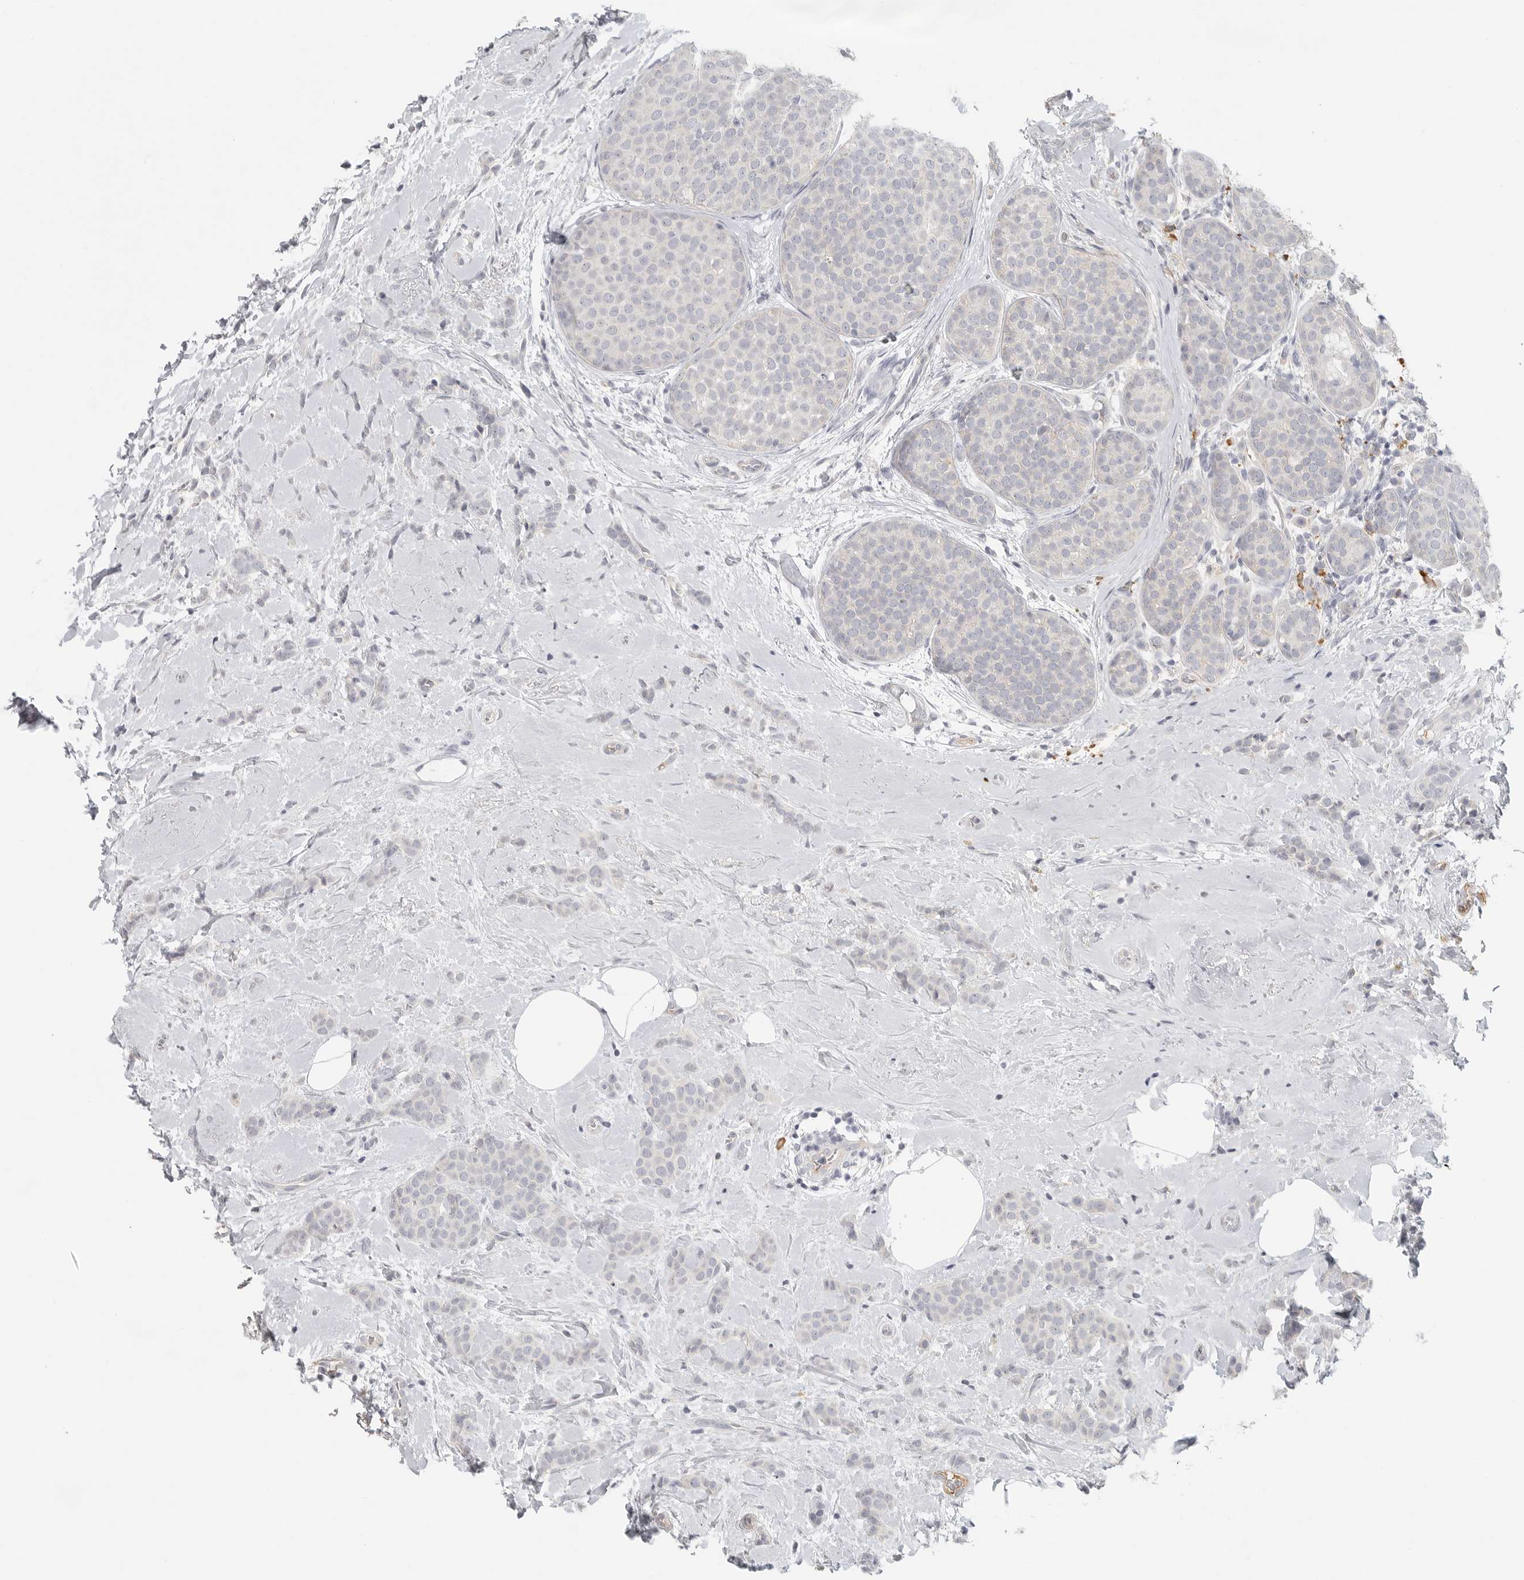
{"staining": {"intensity": "negative", "quantity": "none", "location": "none"}, "tissue": "breast cancer", "cell_type": "Tumor cells", "image_type": "cancer", "snomed": [{"axis": "morphology", "description": "Lobular carcinoma, in situ"}, {"axis": "morphology", "description": "Lobular carcinoma"}, {"axis": "topography", "description": "Breast"}], "caption": "Immunohistochemistry (IHC) micrograph of neoplastic tissue: human lobular carcinoma in situ (breast) stained with DAB exhibits no significant protein positivity in tumor cells.", "gene": "SLC25A36", "patient": {"sex": "female", "age": 41}}